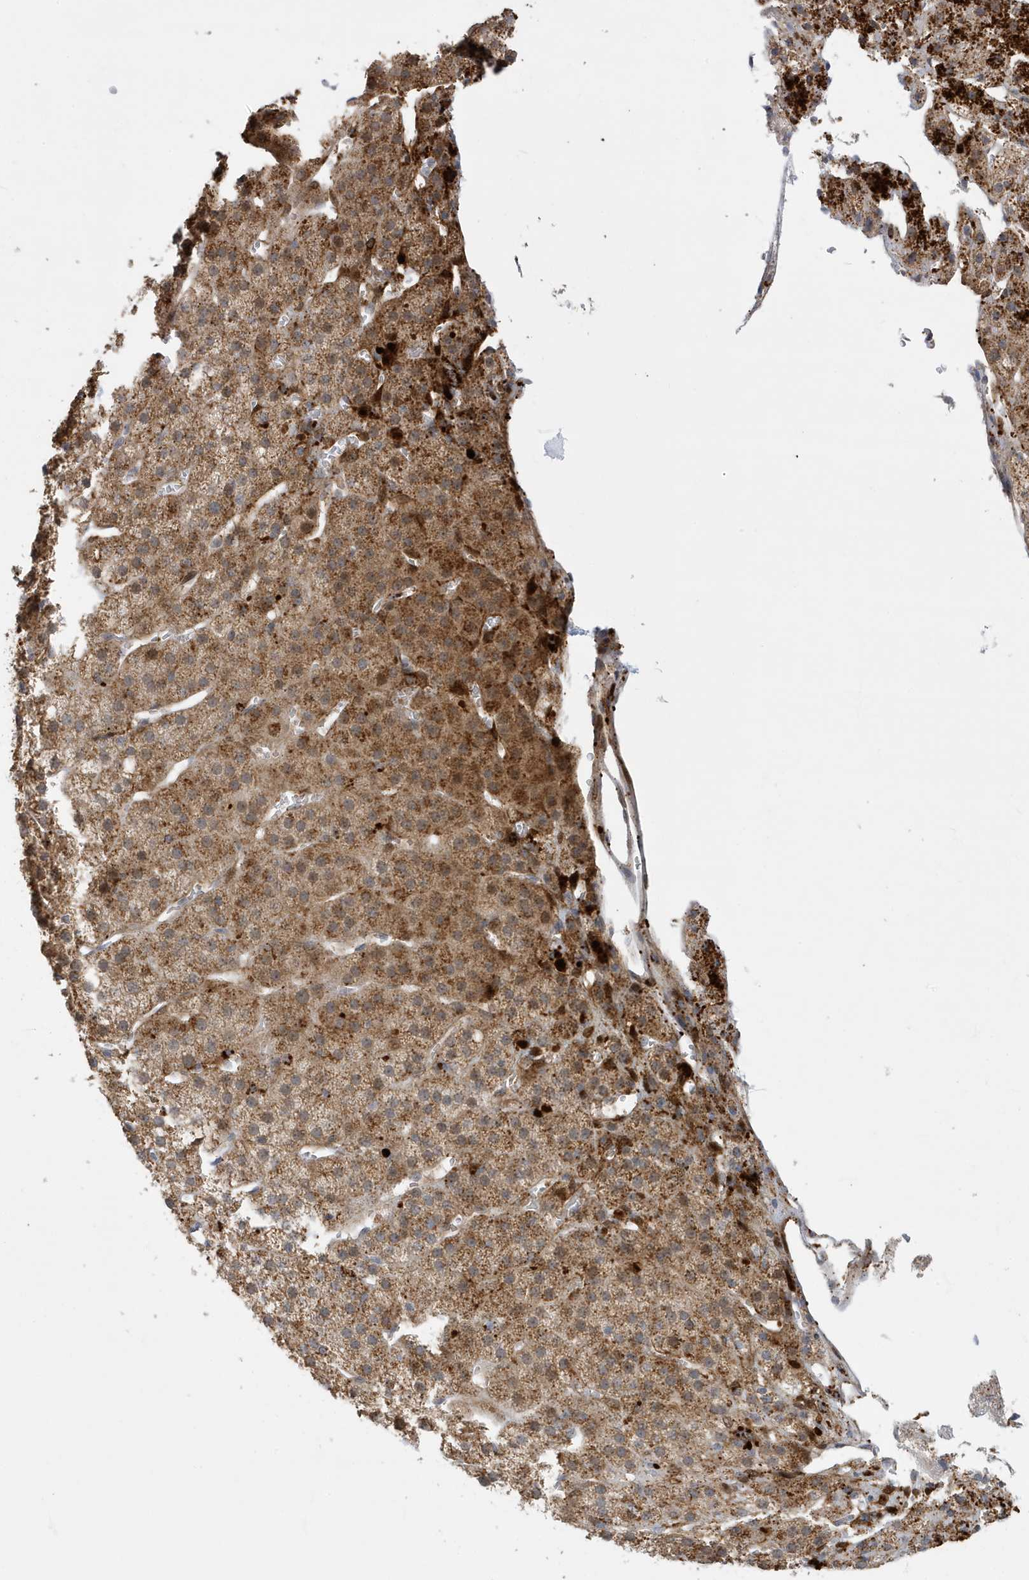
{"staining": {"intensity": "strong", "quantity": ">75%", "location": "cytoplasmic/membranous"}, "tissue": "adrenal gland", "cell_type": "Glandular cells", "image_type": "normal", "snomed": [{"axis": "morphology", "description": "Normal tissue, NOS"}, {"axis": "topography", "description": "Adrenal gland"}], "caption": "DAB (3,3'-diaminobenzidine) immunohistochemical staining of benign human adrenal gland displays strong cytoplasmic/membranous protein positivity in approximately >75% of glandular cells. Nuclei are stained in blue.", "gene": "ZNF507", "patient": {"sex": "female", "age": 57}}